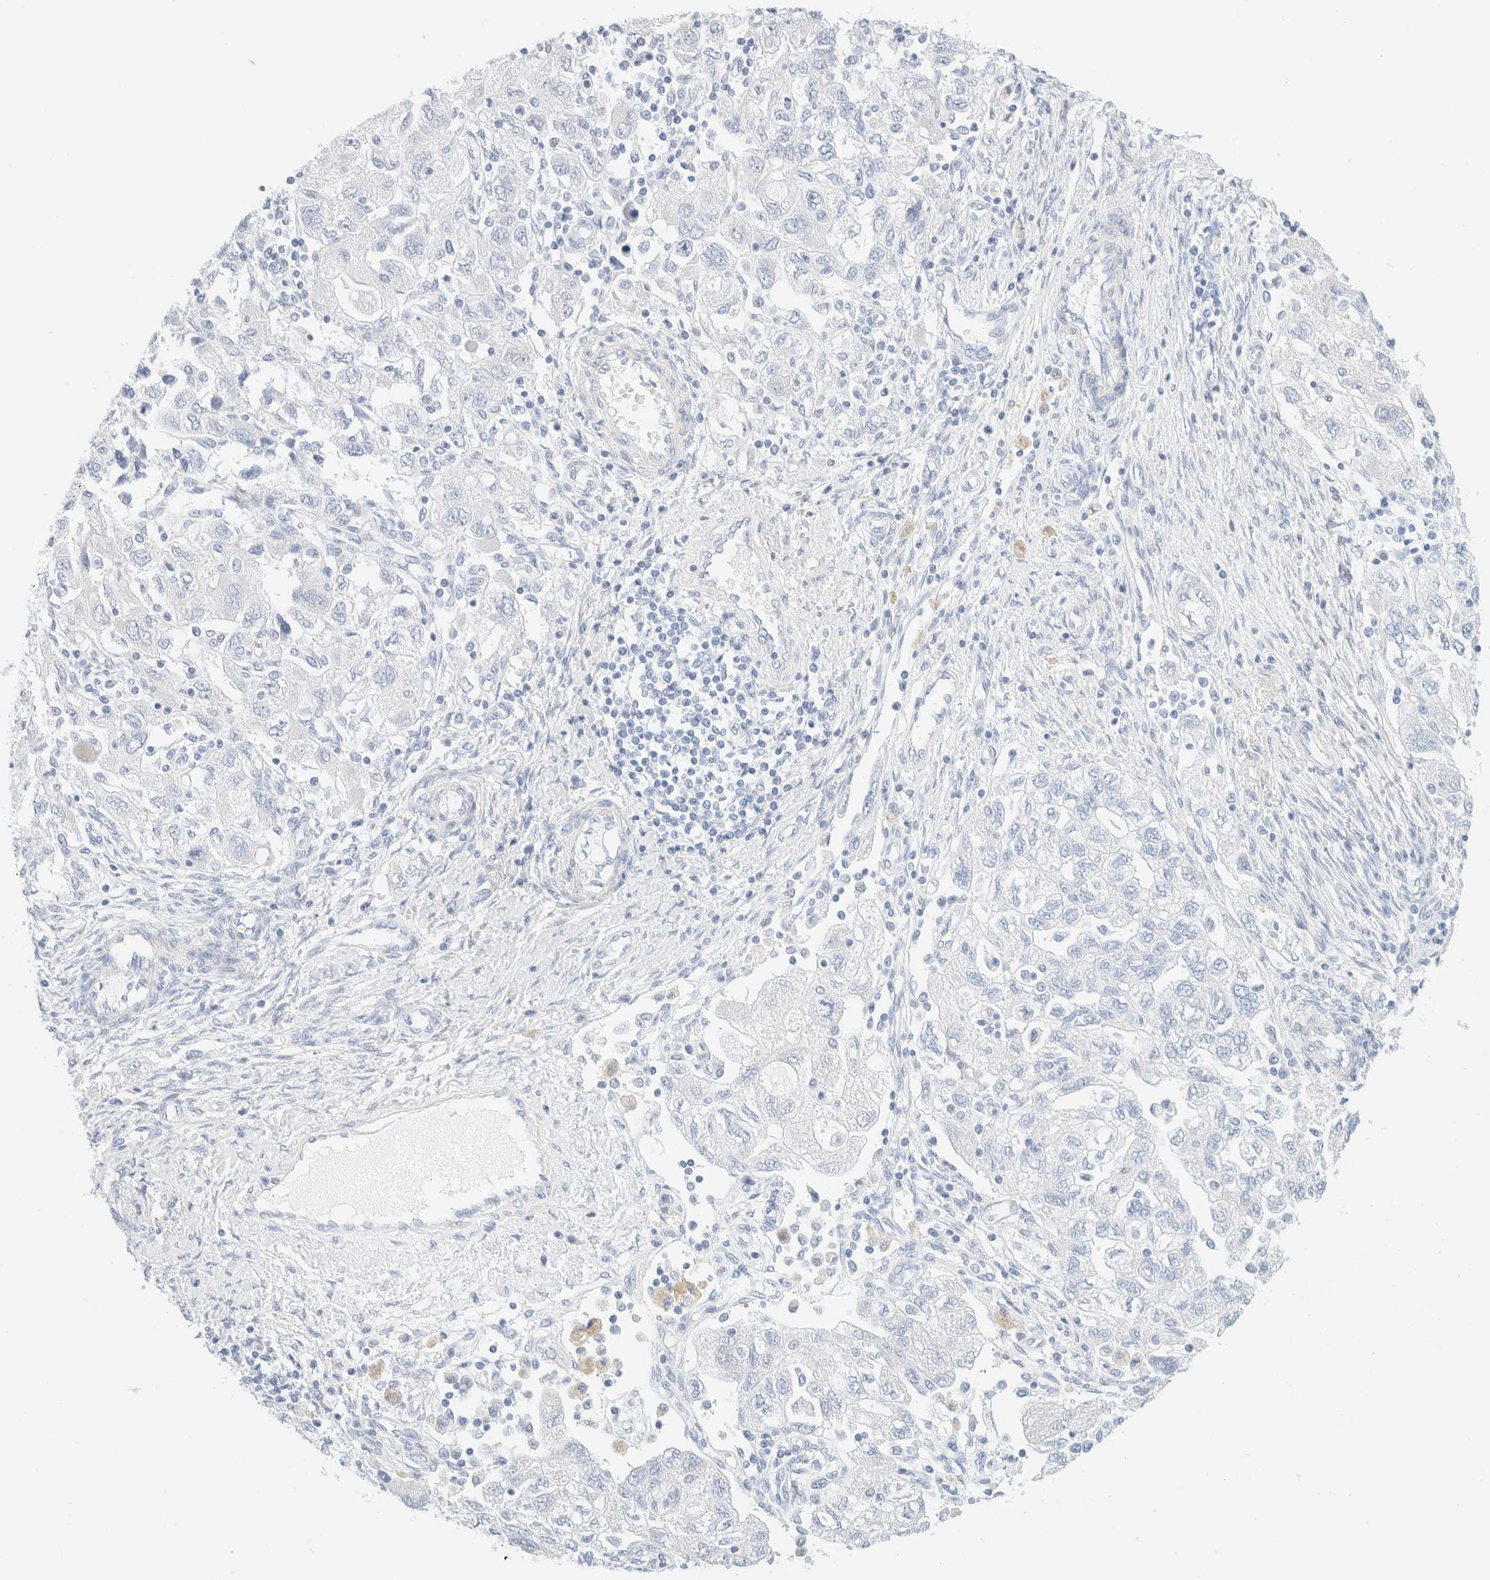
{"staining": {"intensity": "negative", "quantity": "none", "location": "none"}, "tissue": "ovarian cancer", "cell_type": "Tumor cells", "image_type": "cancer", "snomed": [{"axis": "morphology", "description": "Carcinoma, NOS"}, {"axis": "morphology", "description": "Cystadenocarcinoma, serous, NOS"}, {"axis": "topography", "description": "Ovary"}], "caption": "A high-resolution image shows immunohistochemistry (IHC) staining of ovarian cancer, which exhibits no significant staining in tumor cells. (Immunohistochemistry, brightfield microscopy, high magnification).", "gene": "DPYS", "patient": {"sex": "female", "age": 69}}